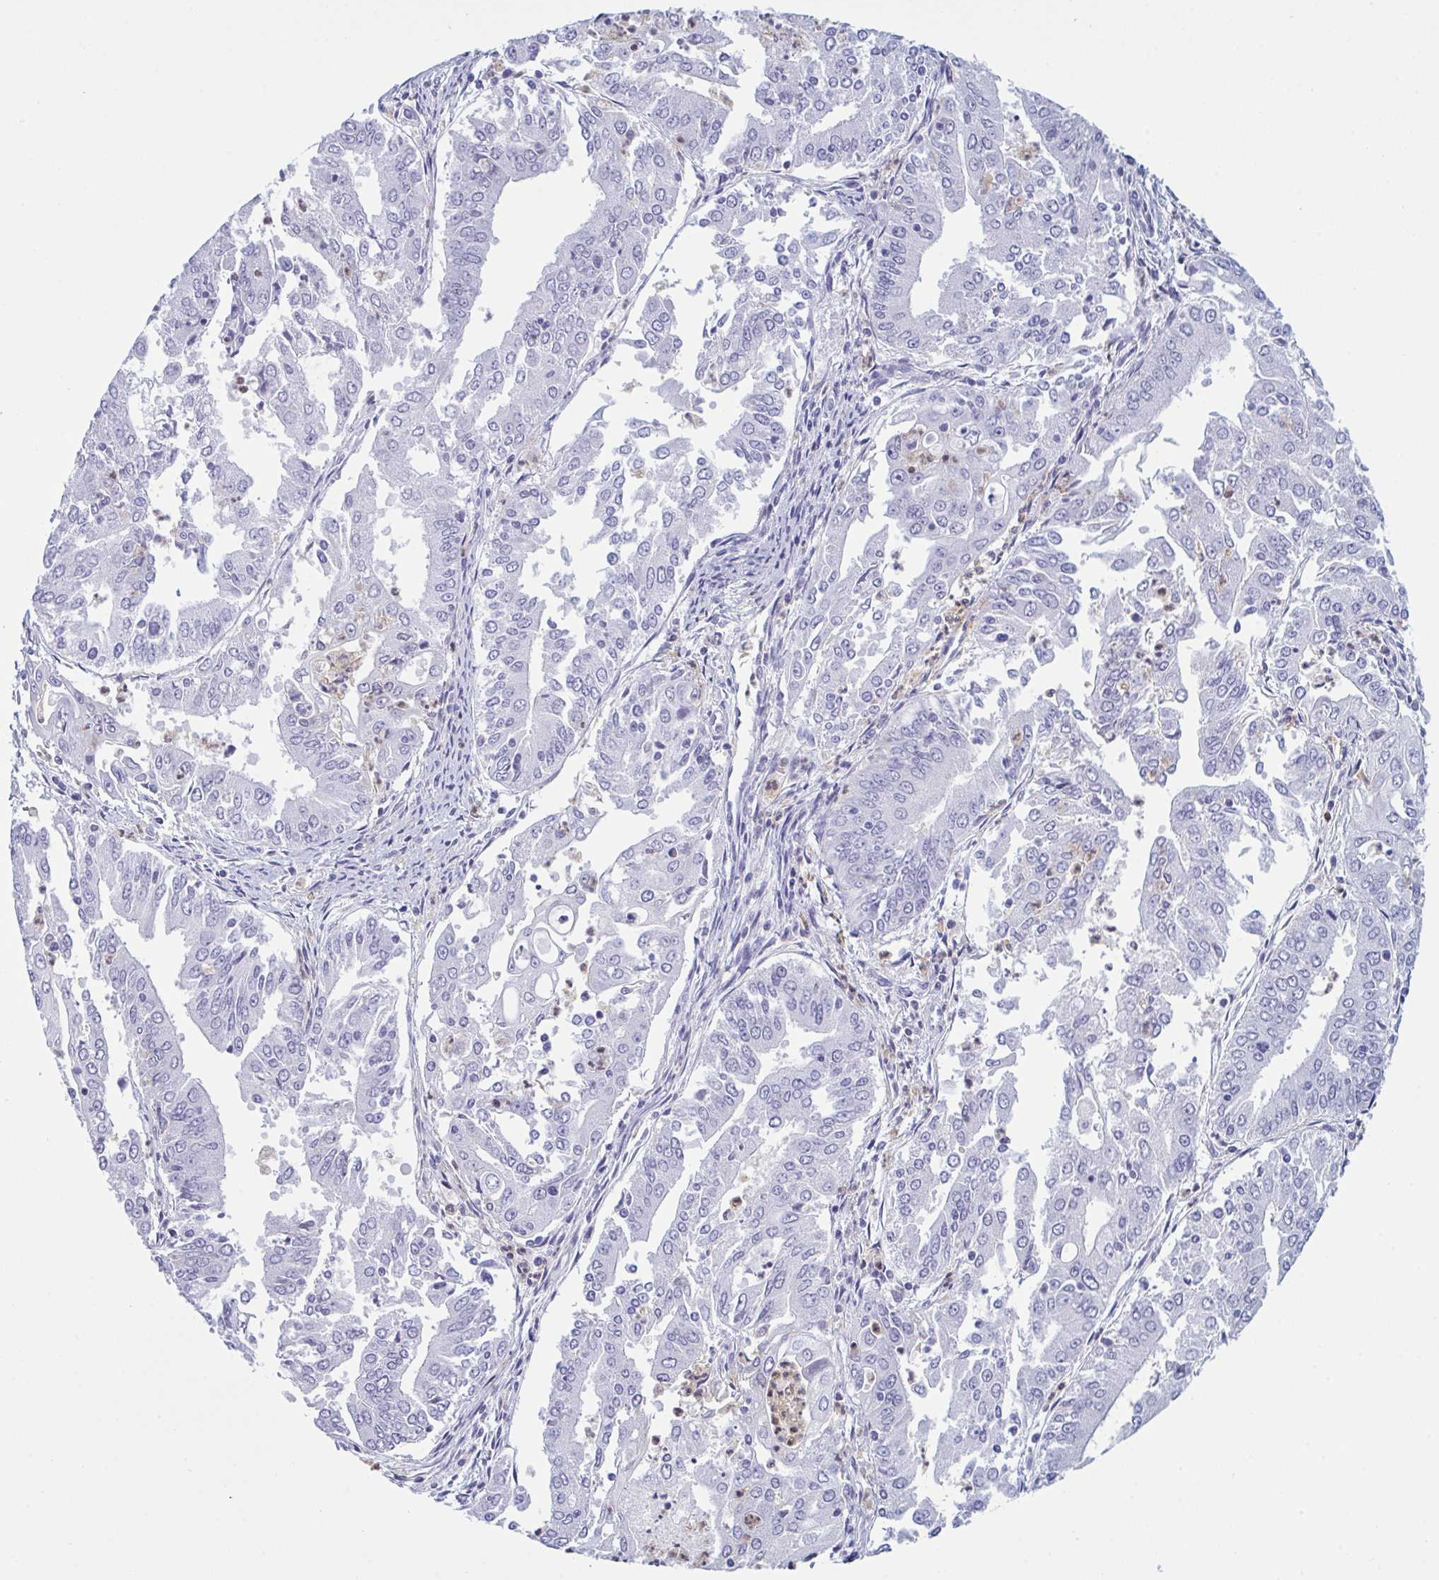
{"staining": {"intensity": "negative", "quantity": "none", "location": "none"}, "tissue": "cervical cancer", "cell_type": "Tumor cells", "image_type": "cancer", "snomed": [{"axis": "morphology", "description": "Adenocarcinoma, NOS"}, {"axis": "topography", "description": "Cervix"}], "caption": "Adenocarcinoma (cervical) was stained to show a protein in brown. There is no significant expression in tumor cells. Brightfield microscopy of immunohistochemistry (IHC) stained with DAB (brown) and hematoxylin (blue), captured at high magnification.", "gene": "MYO1F", "patient": {"sex": "female", "age": 56}}